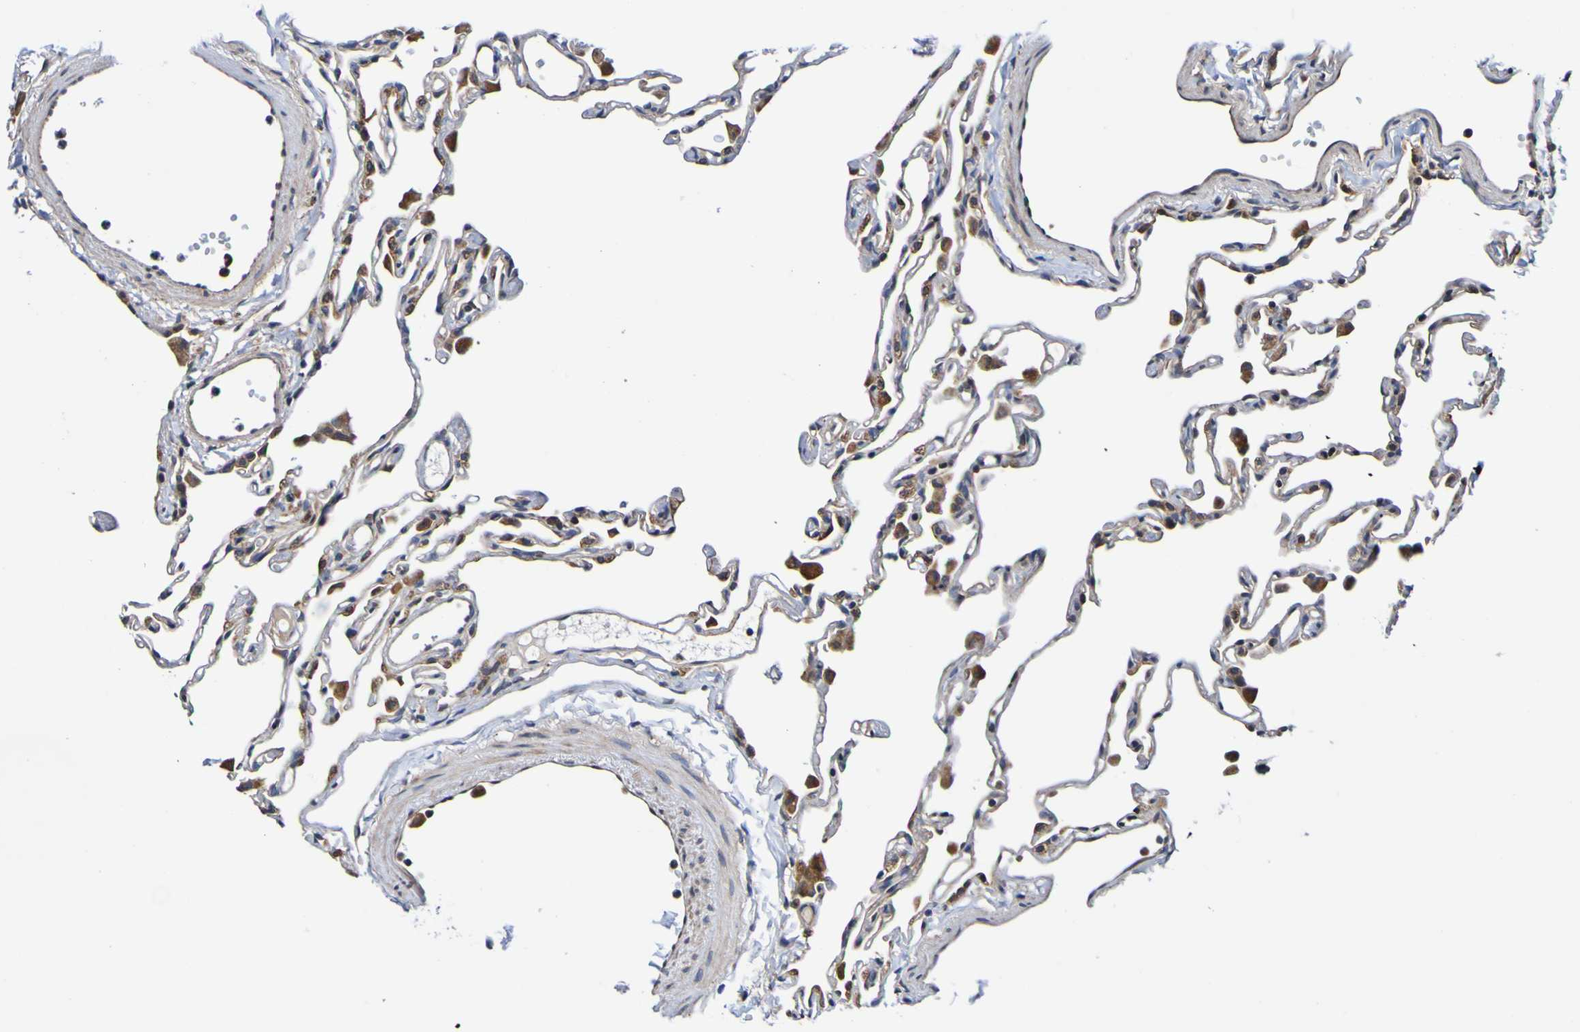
{"staining": {"intensity": "moderate", "quantity": "25%-75%", "location": "cytoplasmic/membranous"}, "tissue": "lung", "cell_type": "Alveolar cells", "image_type": "normal", "snomed": [{"axis": "morphology", "description": "Normal tissue, NOS"}, {"axis": "topography", "description": "Lung"}], "caption": "A high-resolution photomicrograph shows immunohistochemistry (IHC) staining of unremarkable lung, which exhibits moderate cytoplasmic/membranous expression in approximately 25%-75% of alveolar cells.", "gene": "AXIN1", "patient": {"sex": "female", "age": 49}}